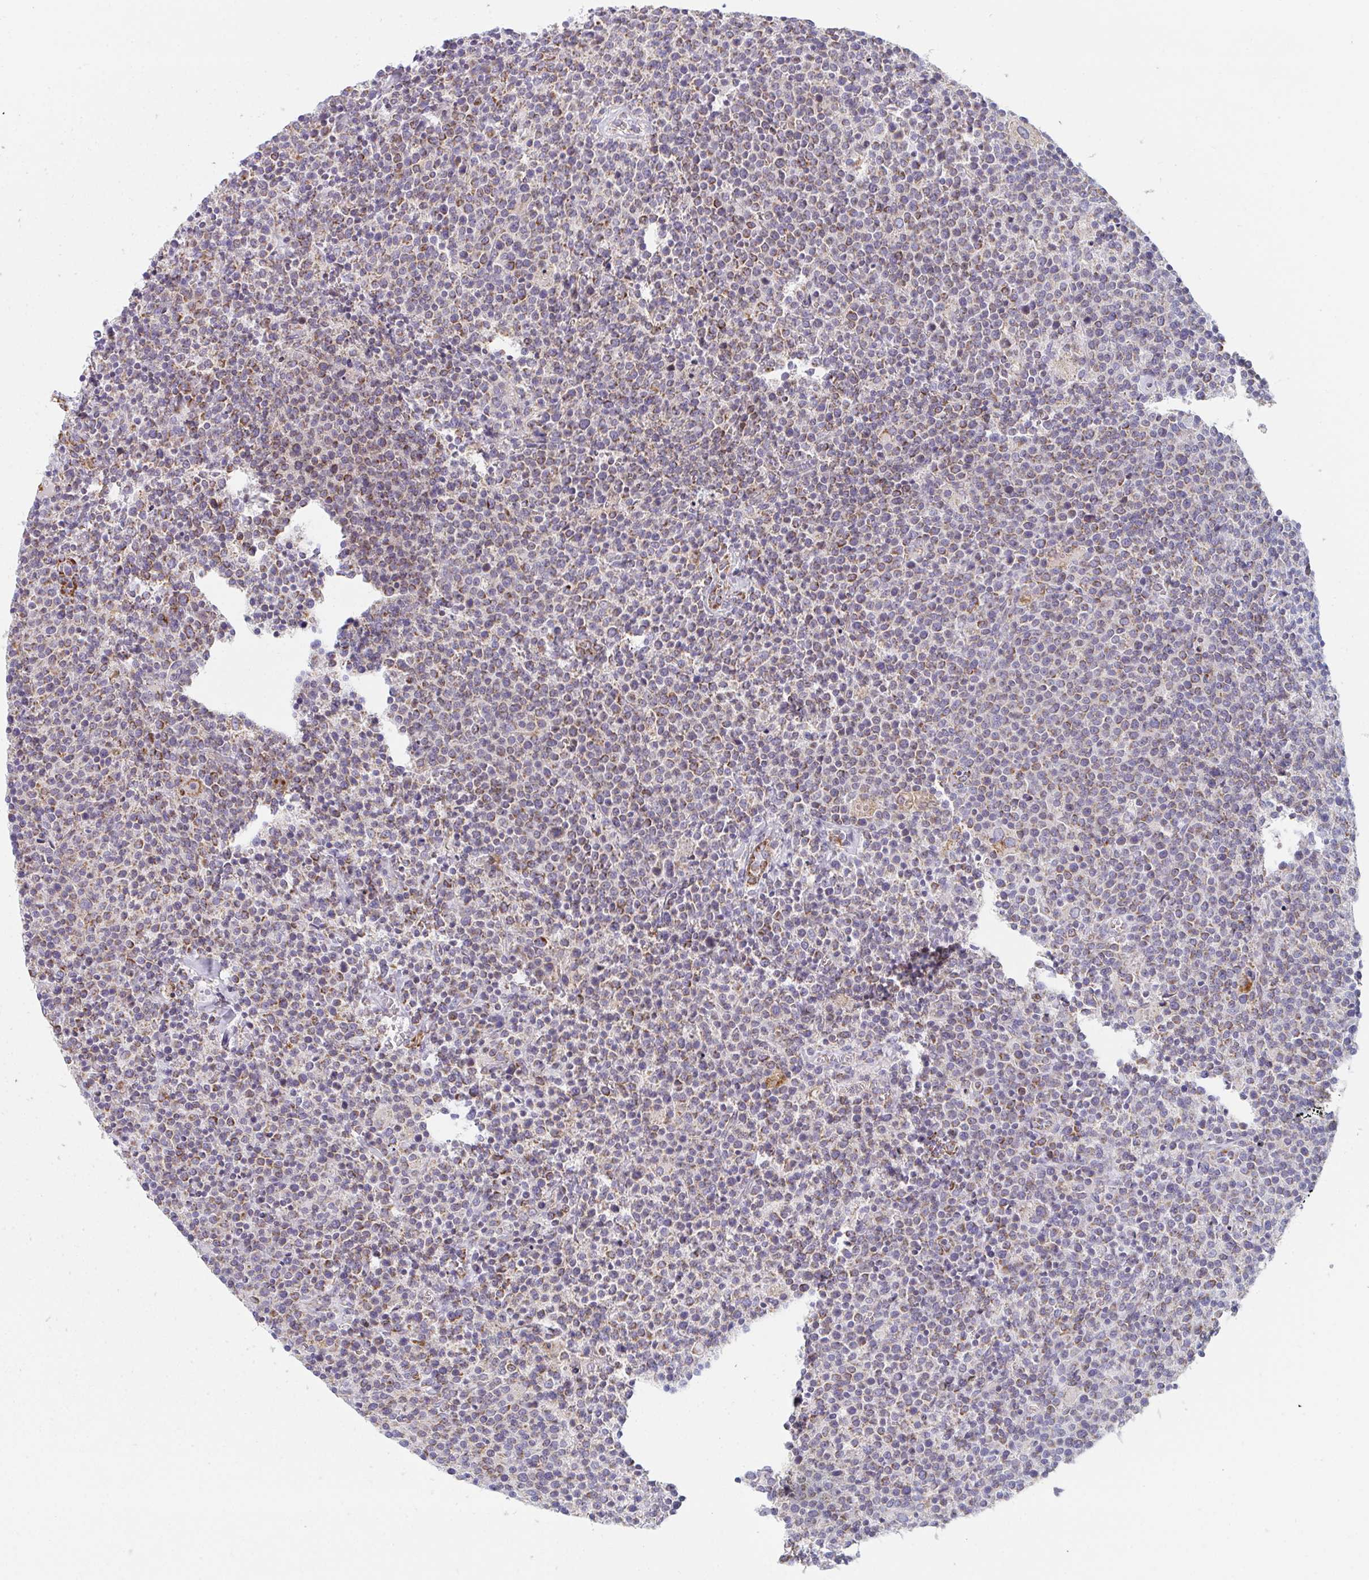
{"staining": {"intensity": "weak", "quantity": "25%-75%", "location": "cytoplasmic/membranous"}, "tissue": "lymphoma", "cell_type": "Tumor cells", "image_type": "cancer", "snomed": [{"axis": "morphology", "description": "Malignant lymphoma, non-Hodgkin's type, High grade"}, {"axis": "topography", "description": "Lymph node"}], "caption": "Protein analysis of lymphoma tissue exhibits weak cytoplasmic/membranous expression in approximately 25%-75% of tumor cells.", "gene": "FAHD1", "patient": {"sex": "male", "age": 61}}